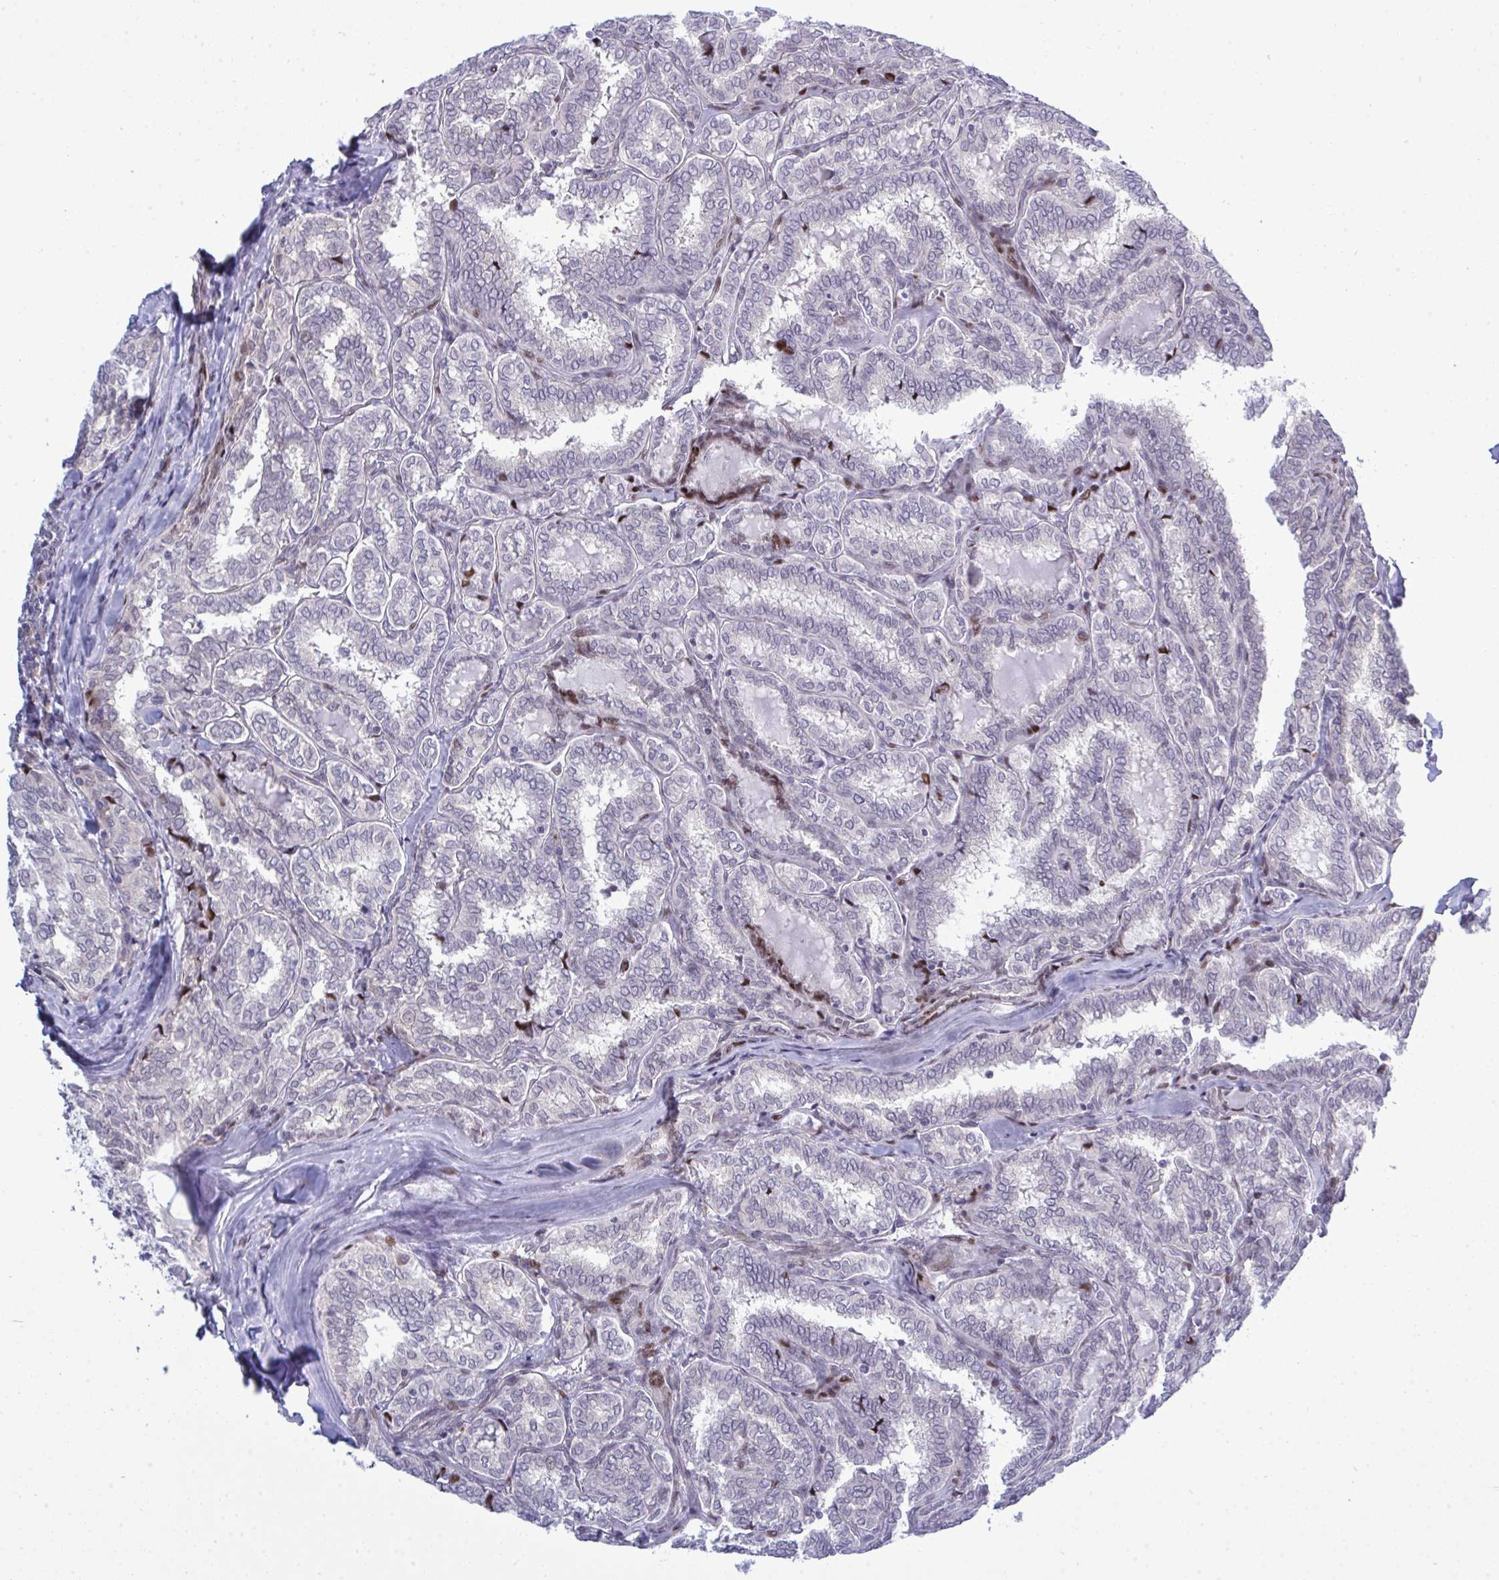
{"staining": {"intensity": "moderate", "quantity": "<25%", "location": "nuclear"}, "tissue": "thyroid cancer", "cell_type": "Tumor cells", "image_type": "cancer", "snomed": [{"axis": "morphology", "description": "Papillary adenocarcinoma, NOS"}, {"axis": "topography", "description": "Thyroid gland"}], "caption": "Thyroid cancer was stained to show a protein in brown. There is low levels of moderate nuclear positivity in about <25% of tumor cells. (DAB (3,3'-diaminobenzidine) IHC with brightfield microscopy, high magnification).", "gene": "TAB1", "patient": {"sex": "female", "age": 30}}